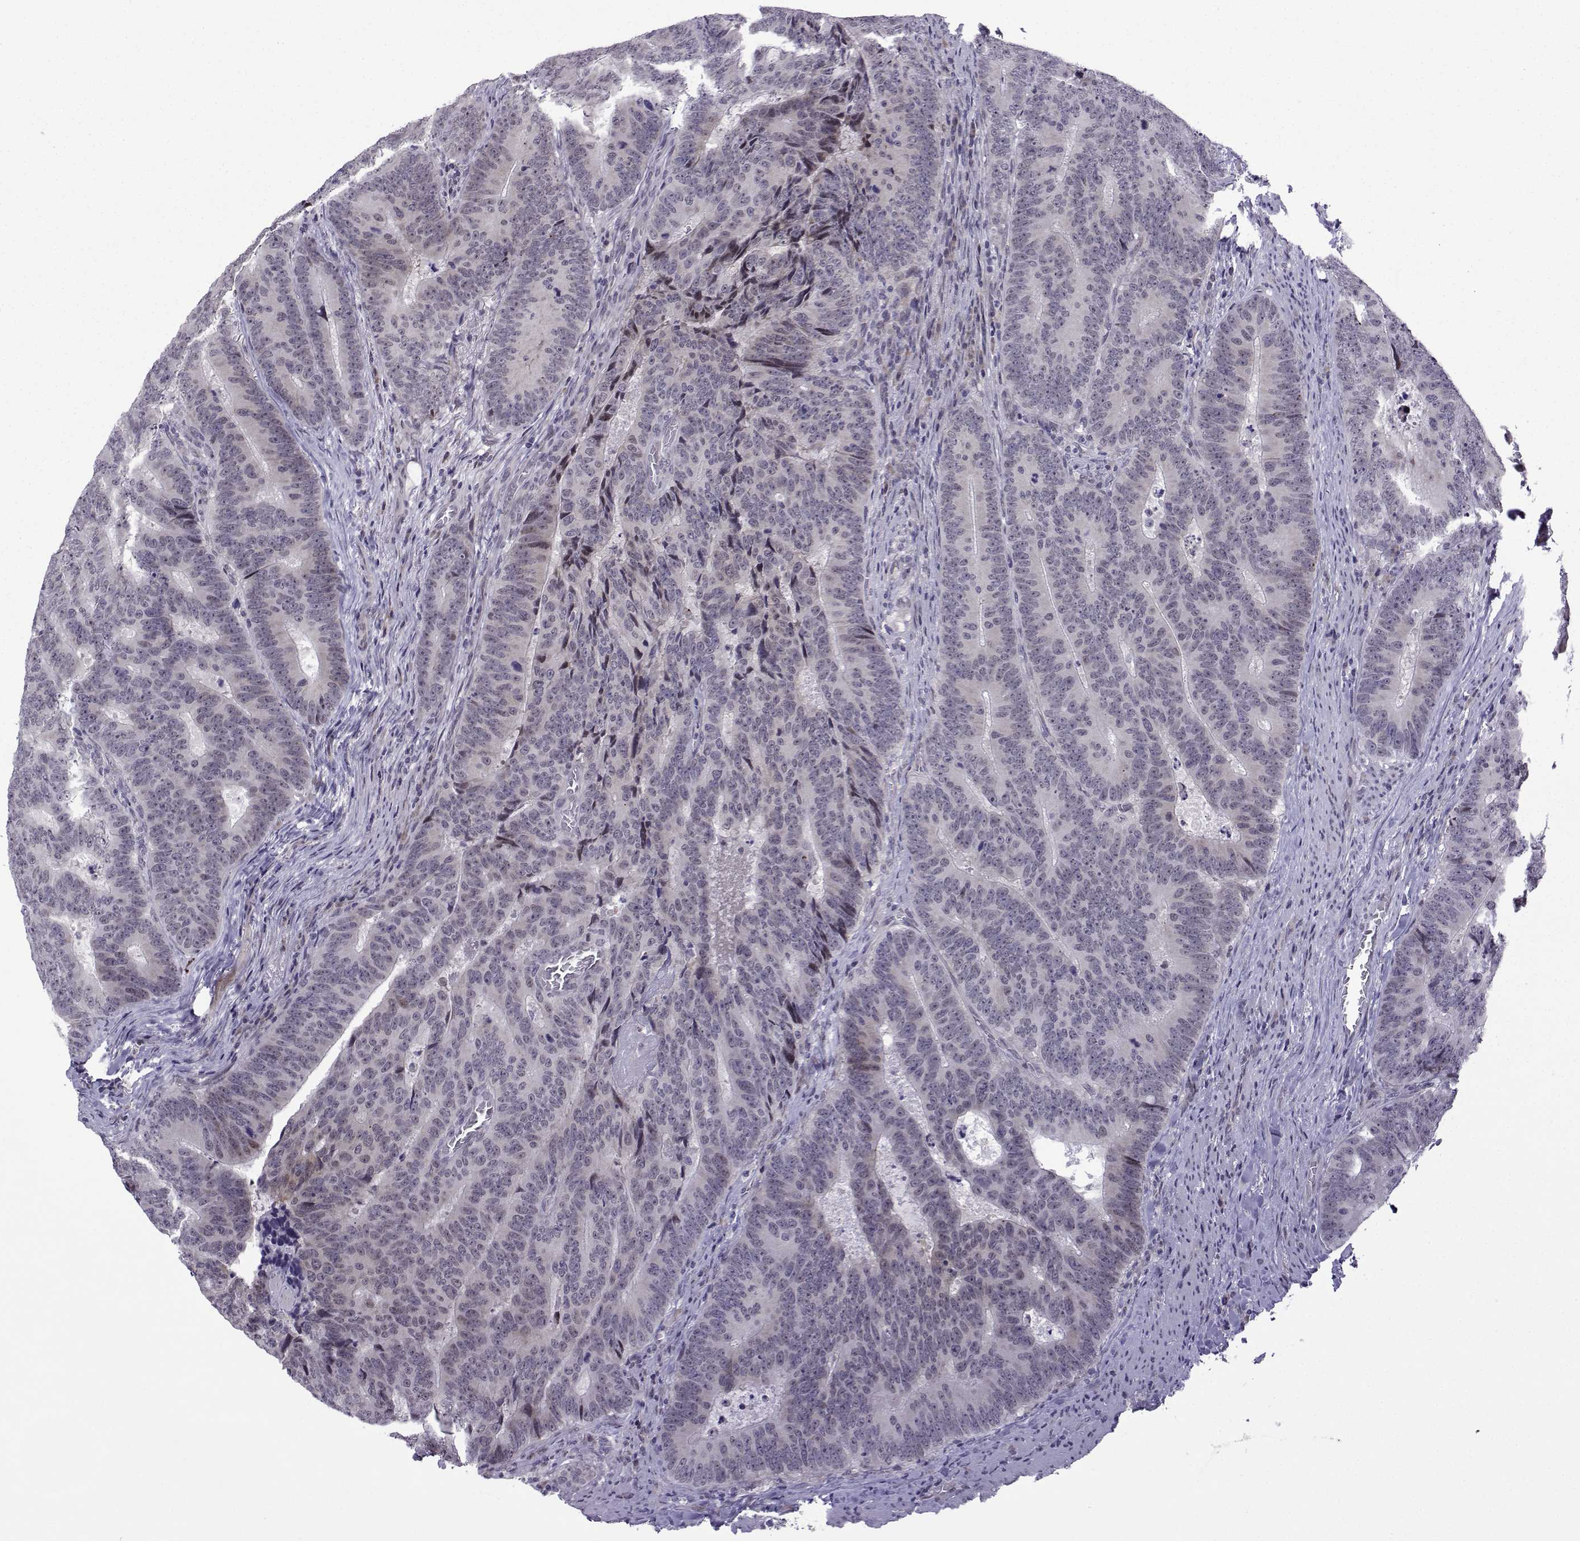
{"staining": {"intensity": "weak", "quantity": "<25%", "location": "nuclear"}, "tissue": "colorectal cancer", "cell_type": "Tumor cells", "image_type": "cancer", "snomed": [{"axis": "morphology", "description": "Adenocarcinoma, NOS"}, {"axis": "topography", "description": "Colon"}], "caption": "Tumor cells show no significant expression in adenocarcinoma (colorectal). (IHC, brightfield microscopy, high magnification).", "gene": "FGF3", "patient": {"sex": "female", "age": 82}}